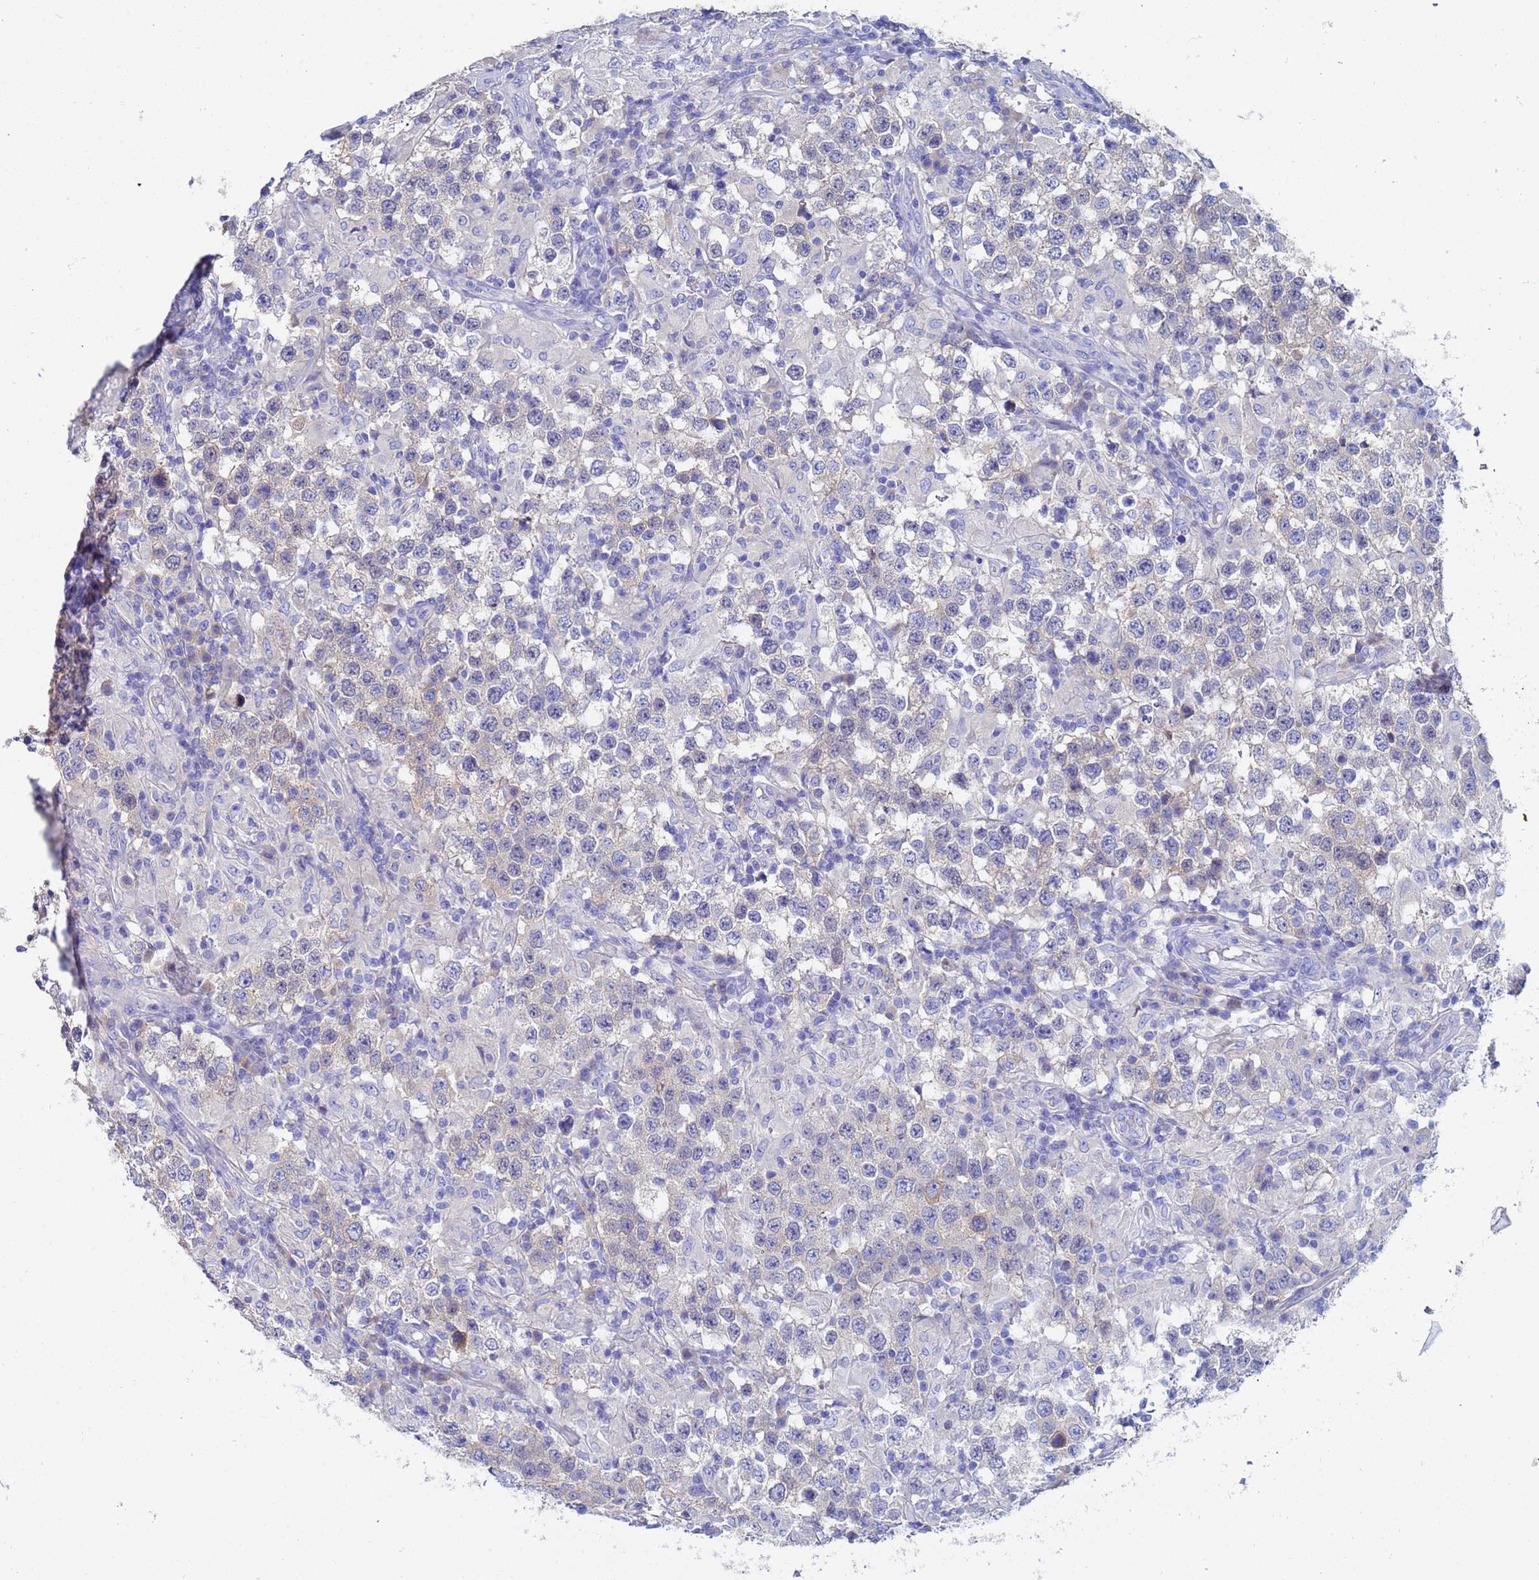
{"staining": {"intensity": "negative", "quantity": "none", "location": "none"}, "tissue": "testis cancer", "cell_type": "Tumor cells", "image_type": "cancer", "snomed": [{"axis": "morphology", "description": "Seminoma, NOS"}, {"axis": "morphology", "description": "Carcinoma, Embryonal, NOS"}, {"axis": "topography", "description": "Testis"}], "caption": "Immunohistochemical staining of human testis cancer (seminoma) reveals no significant expression in tumor cells.", "gene": "UBE2O", "patient": {"sex": "male", "age": 41}}